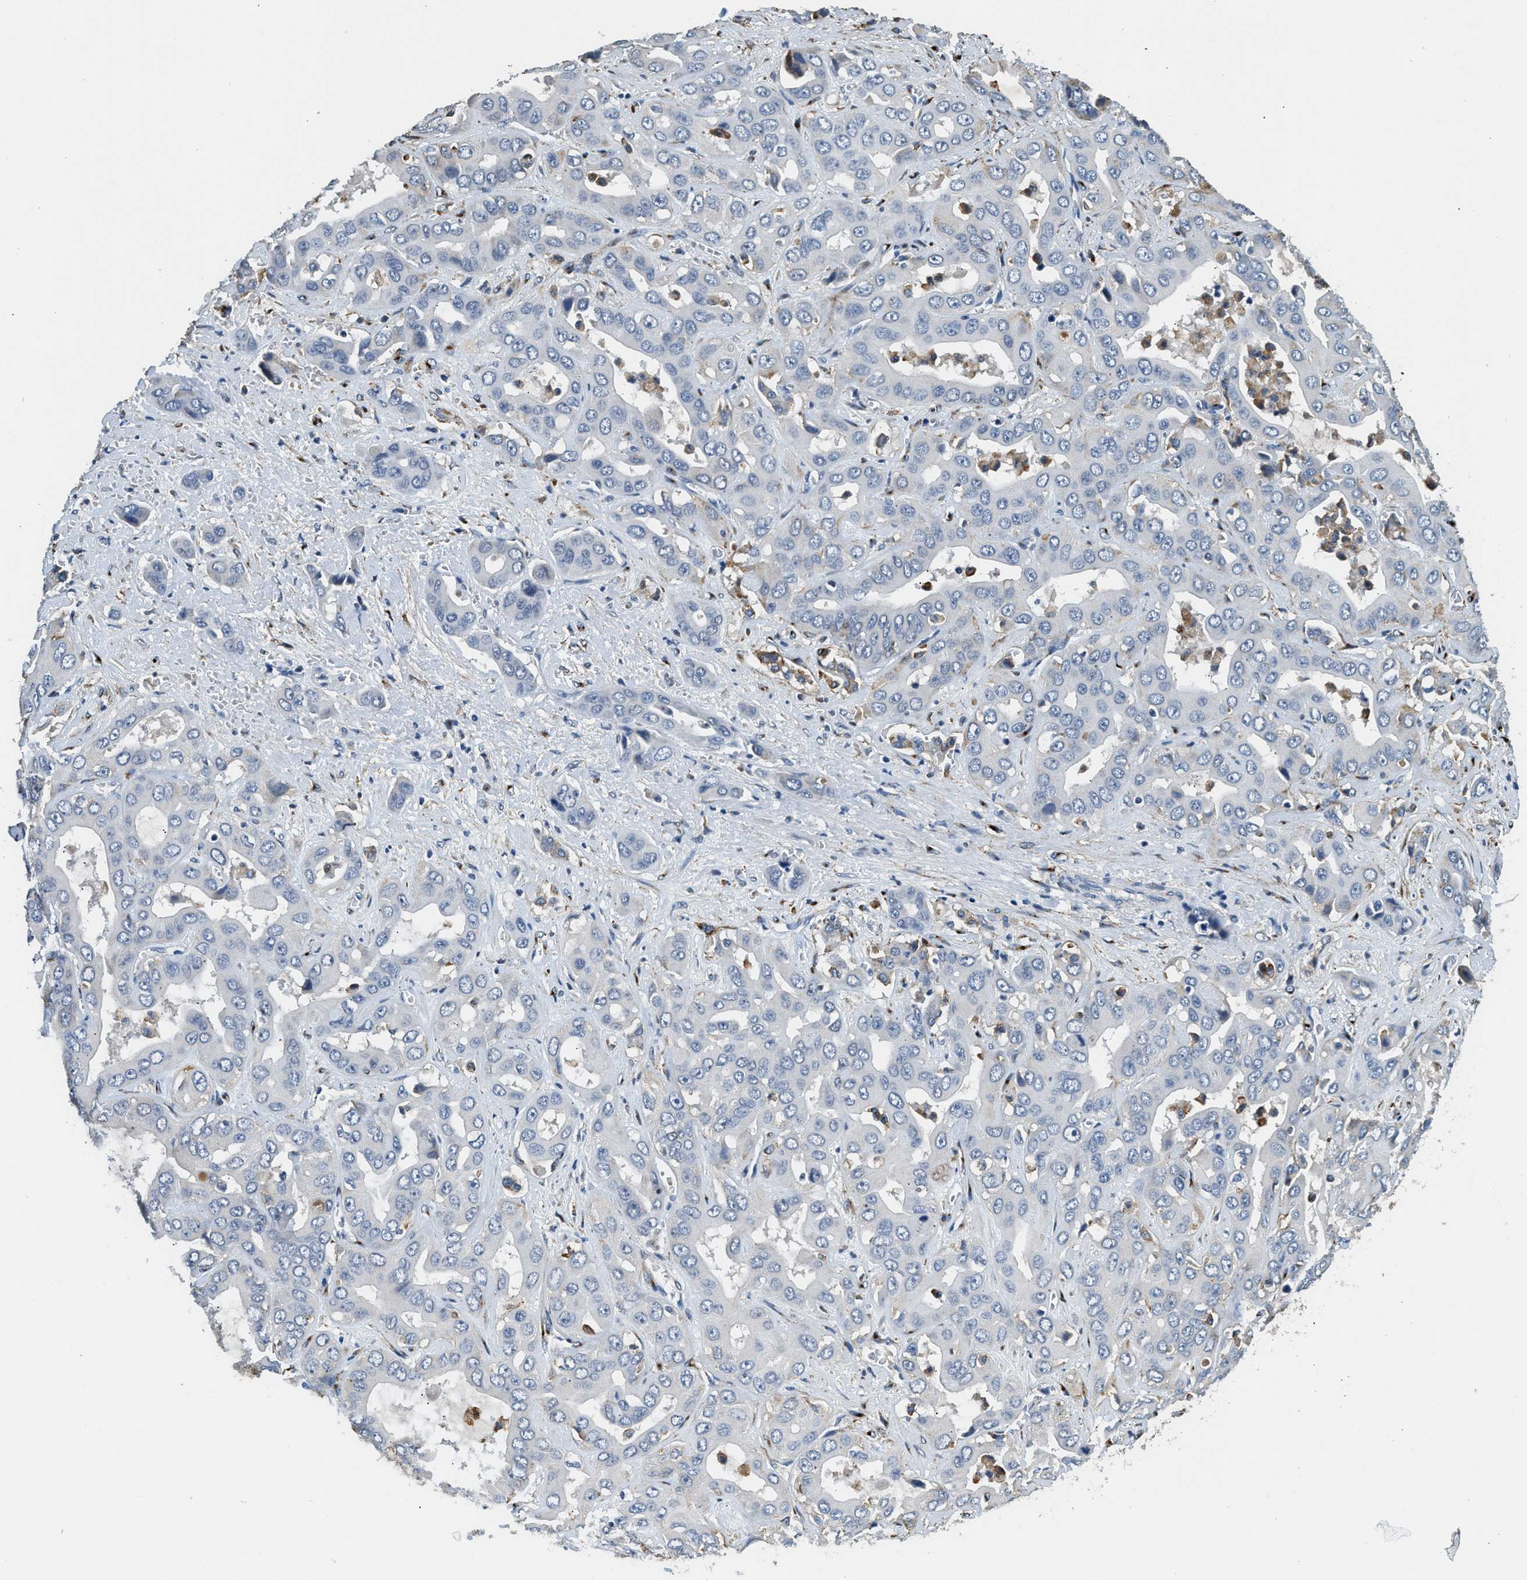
{"staining": {"intensity": "negative", "quantity": "none", "location": "none"}, "tissue": "liver cancer", "cell_type": "Tumor cells", "image_type": "cancer", "snomed": [{"axis": "morphology", "description": "Cholangiocarcinoma"}, {"axis": "topography", "description": "Liver"}], "caption": "Tumor cells show no significant positivity in cholangiocarcinoma (liver). (DAB (3,3'-diaminobenzidine) IHC, high magnification).", "gene": "LRP1", "patient": {"sex": "female", "age": 52}}